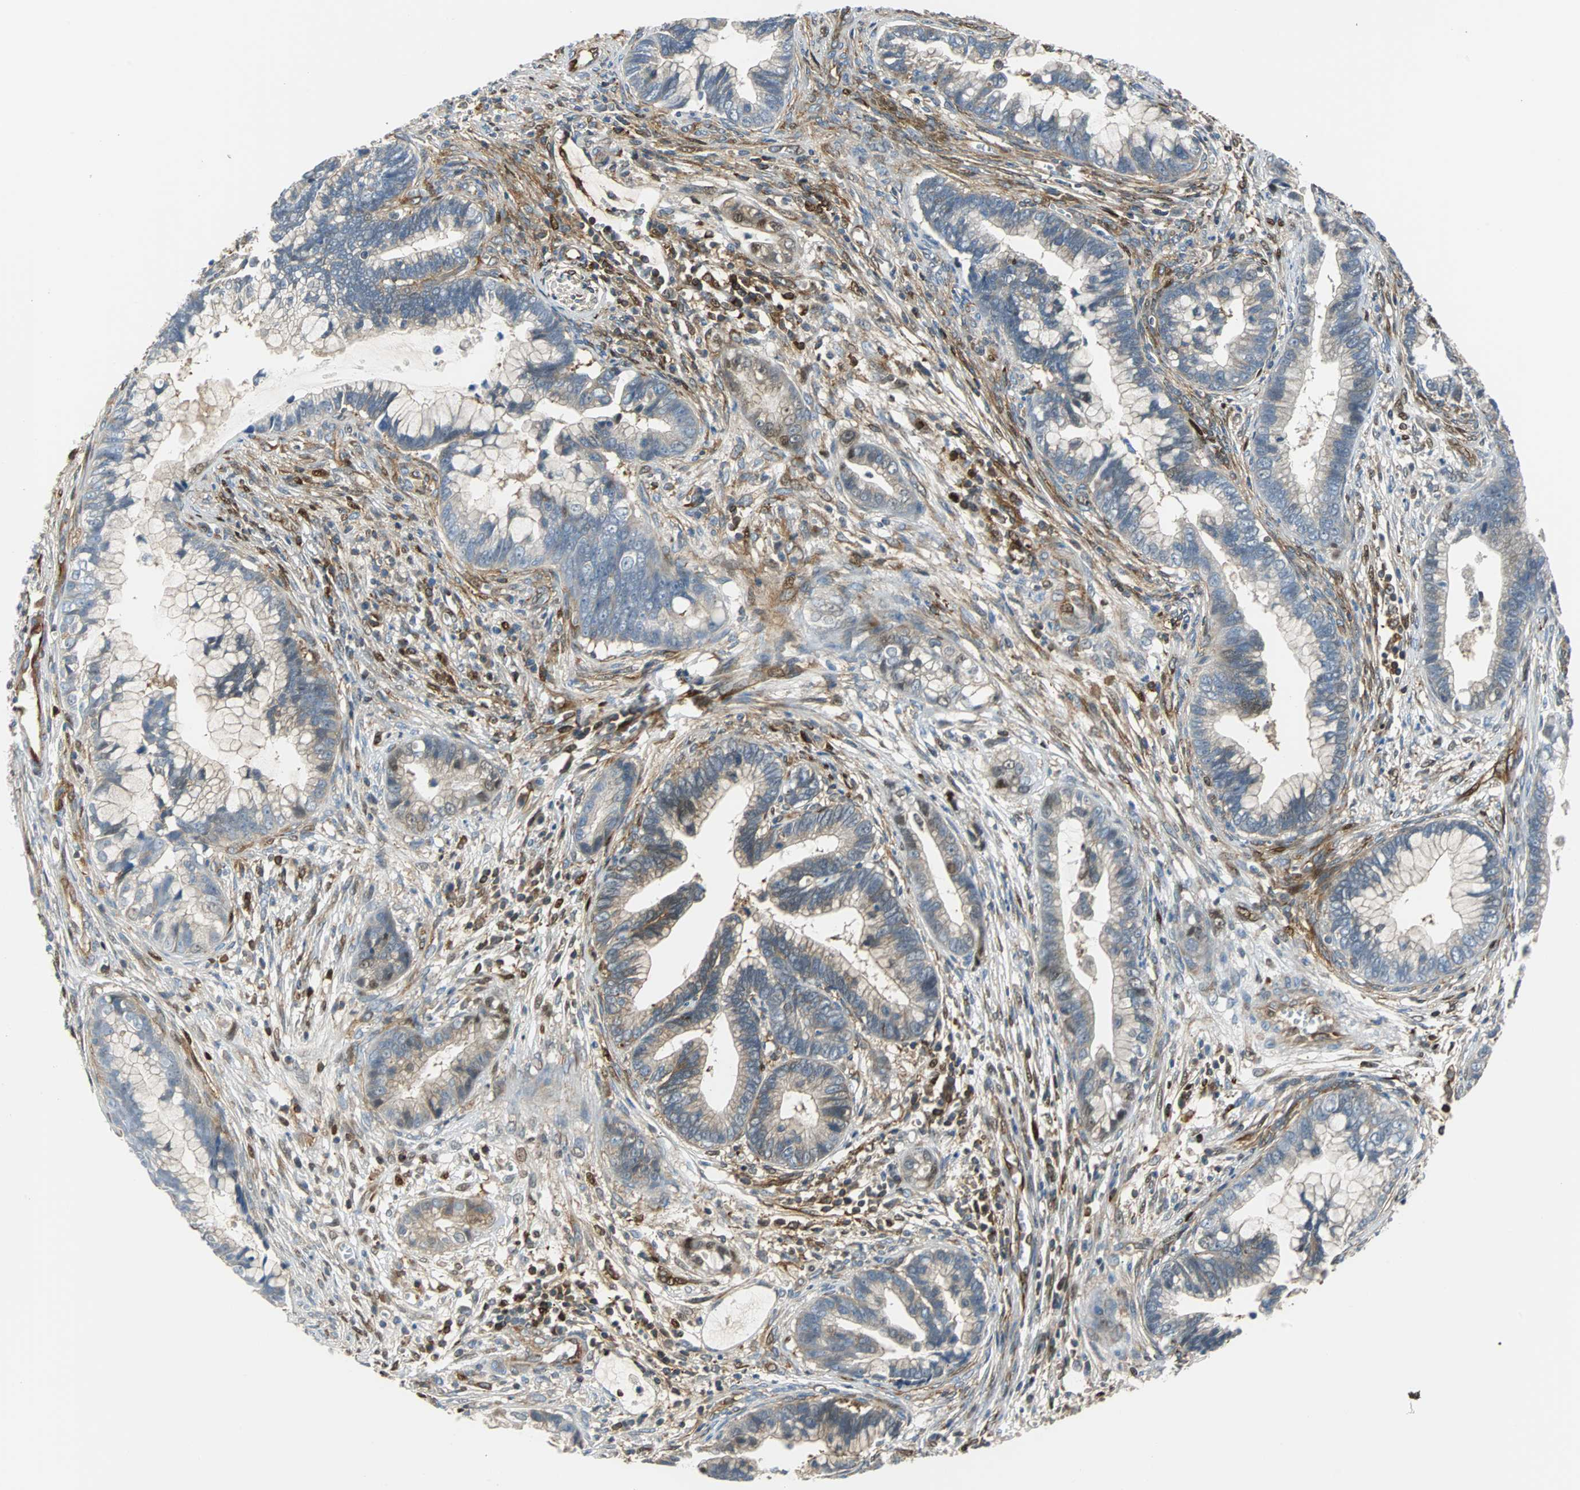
{"staining": {"intensity": "moderate", "quantity": ">75%", "location": "cytoplasmic/membranous"}, "tissue": "cervical cancer", "cell_type": "Tumor cells", "image_type": "cancer", "snomed": [{"axis": "morphology", "description": "Adenocarcinoma, NOS"}, {"axis": "topography", "description": "Cervix"}], "caption": "Immunohistochemical staining of cervical cancer (adenocarcinoma) displays medium levels of moderate cytoplasmic/membranous expression in about >75% of tumor cells. Using DAB (brown) and hematoxylin (blue) stains, captured at high magnification using brightfield microscopy.", "gene": "RELA", "patient": {"sex": "female", "age": 44}}